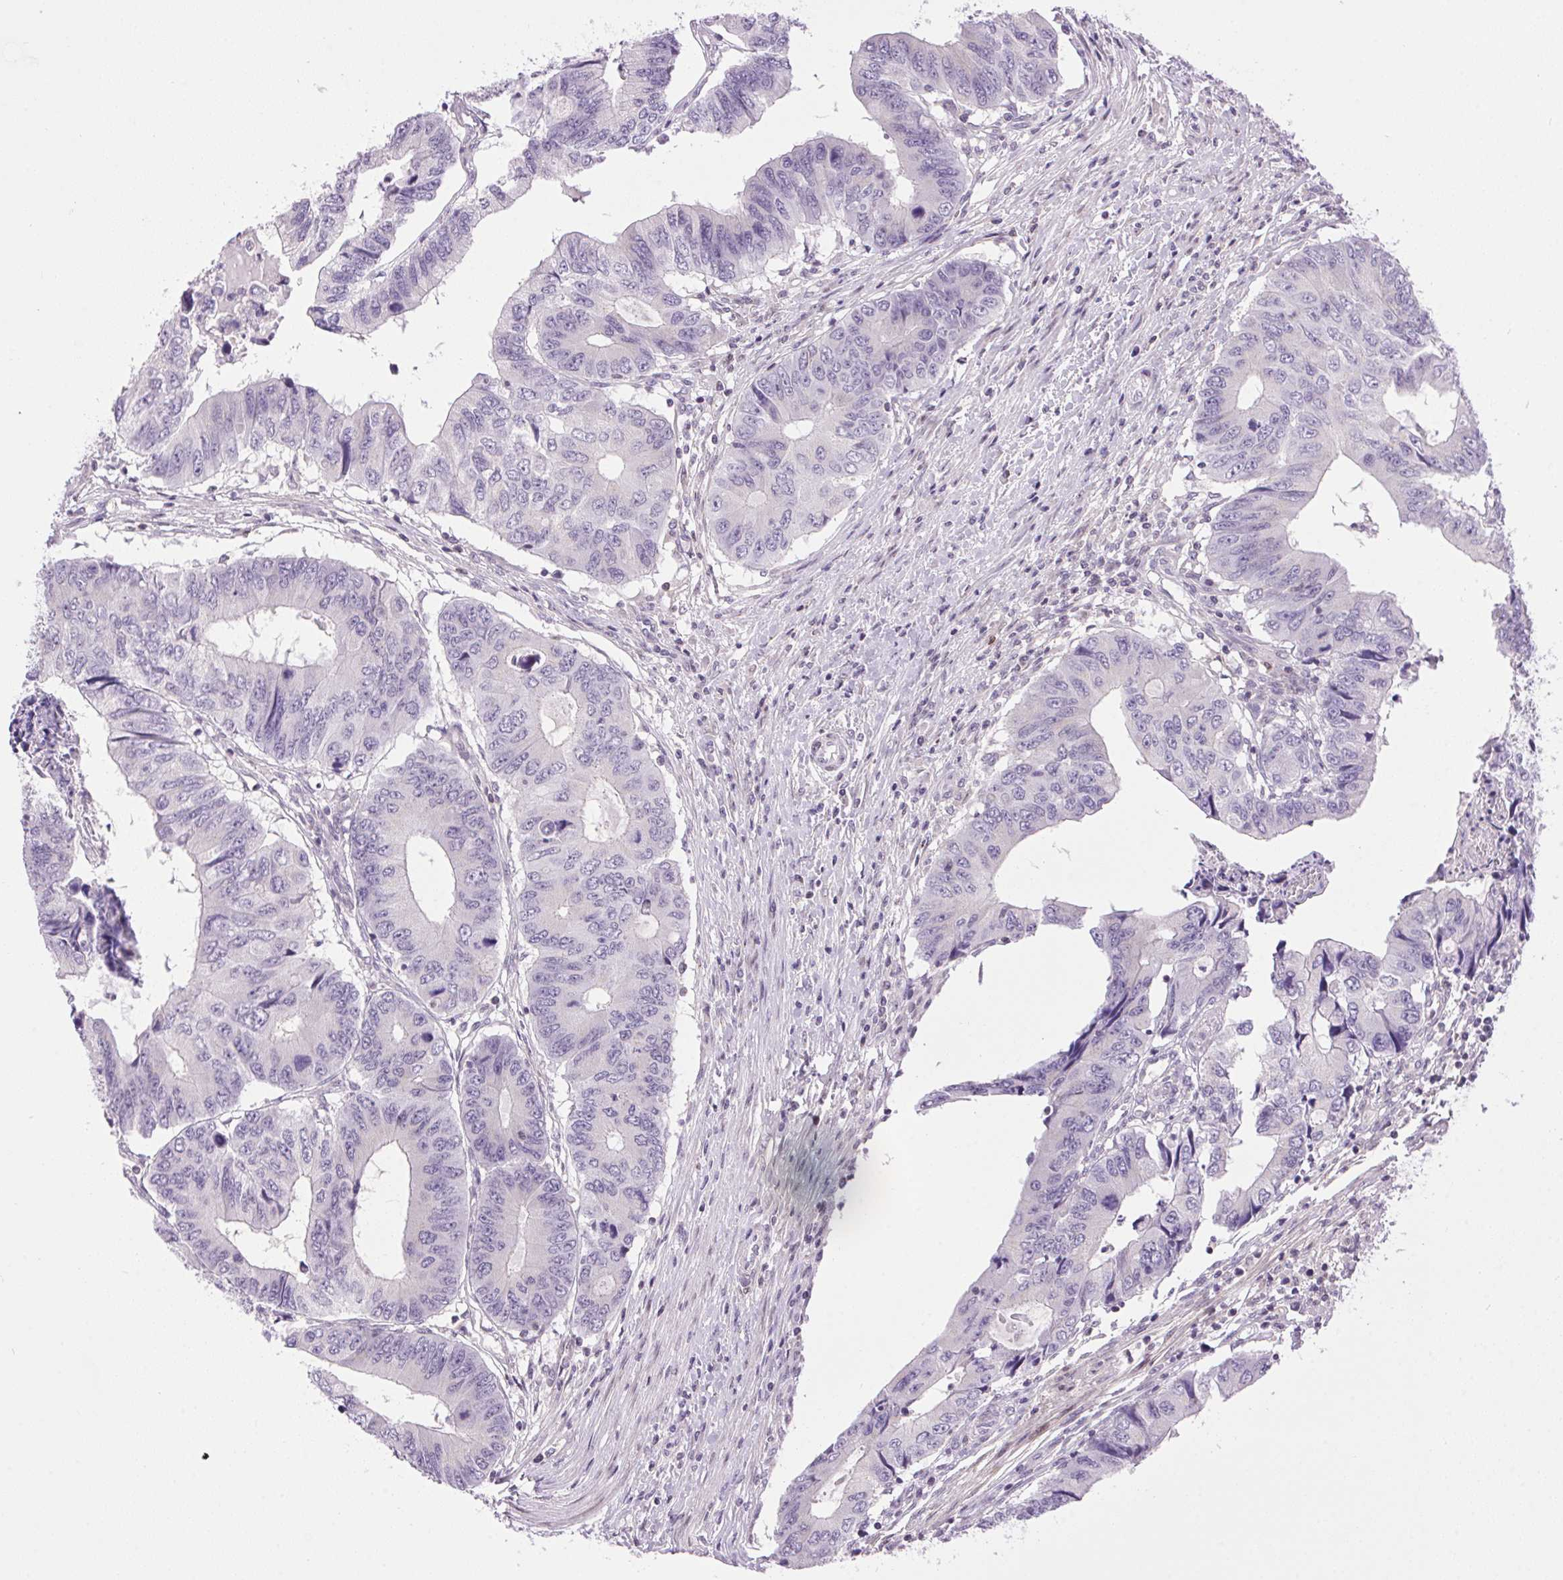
{"staining": {"intensity": "negative", "quantity": "none", "location": "none"}, "tissue": "colorectal cancer", "cell_type": "Tumor cells", "image_type": "cancer", "snomed": [{"axis": "morphology", "description": "Adenocarcinoma, NOS"}, {"axis": "topography", "description": "Colon"}], "caption": "This is an immunohistochemistry (IHC) photomicrograph of colorectal cancer (adenocarcinoma). There is no staining in tumor cells.", "gene": "SMIM13", "patient": {"sex": "male", "age": 53}}